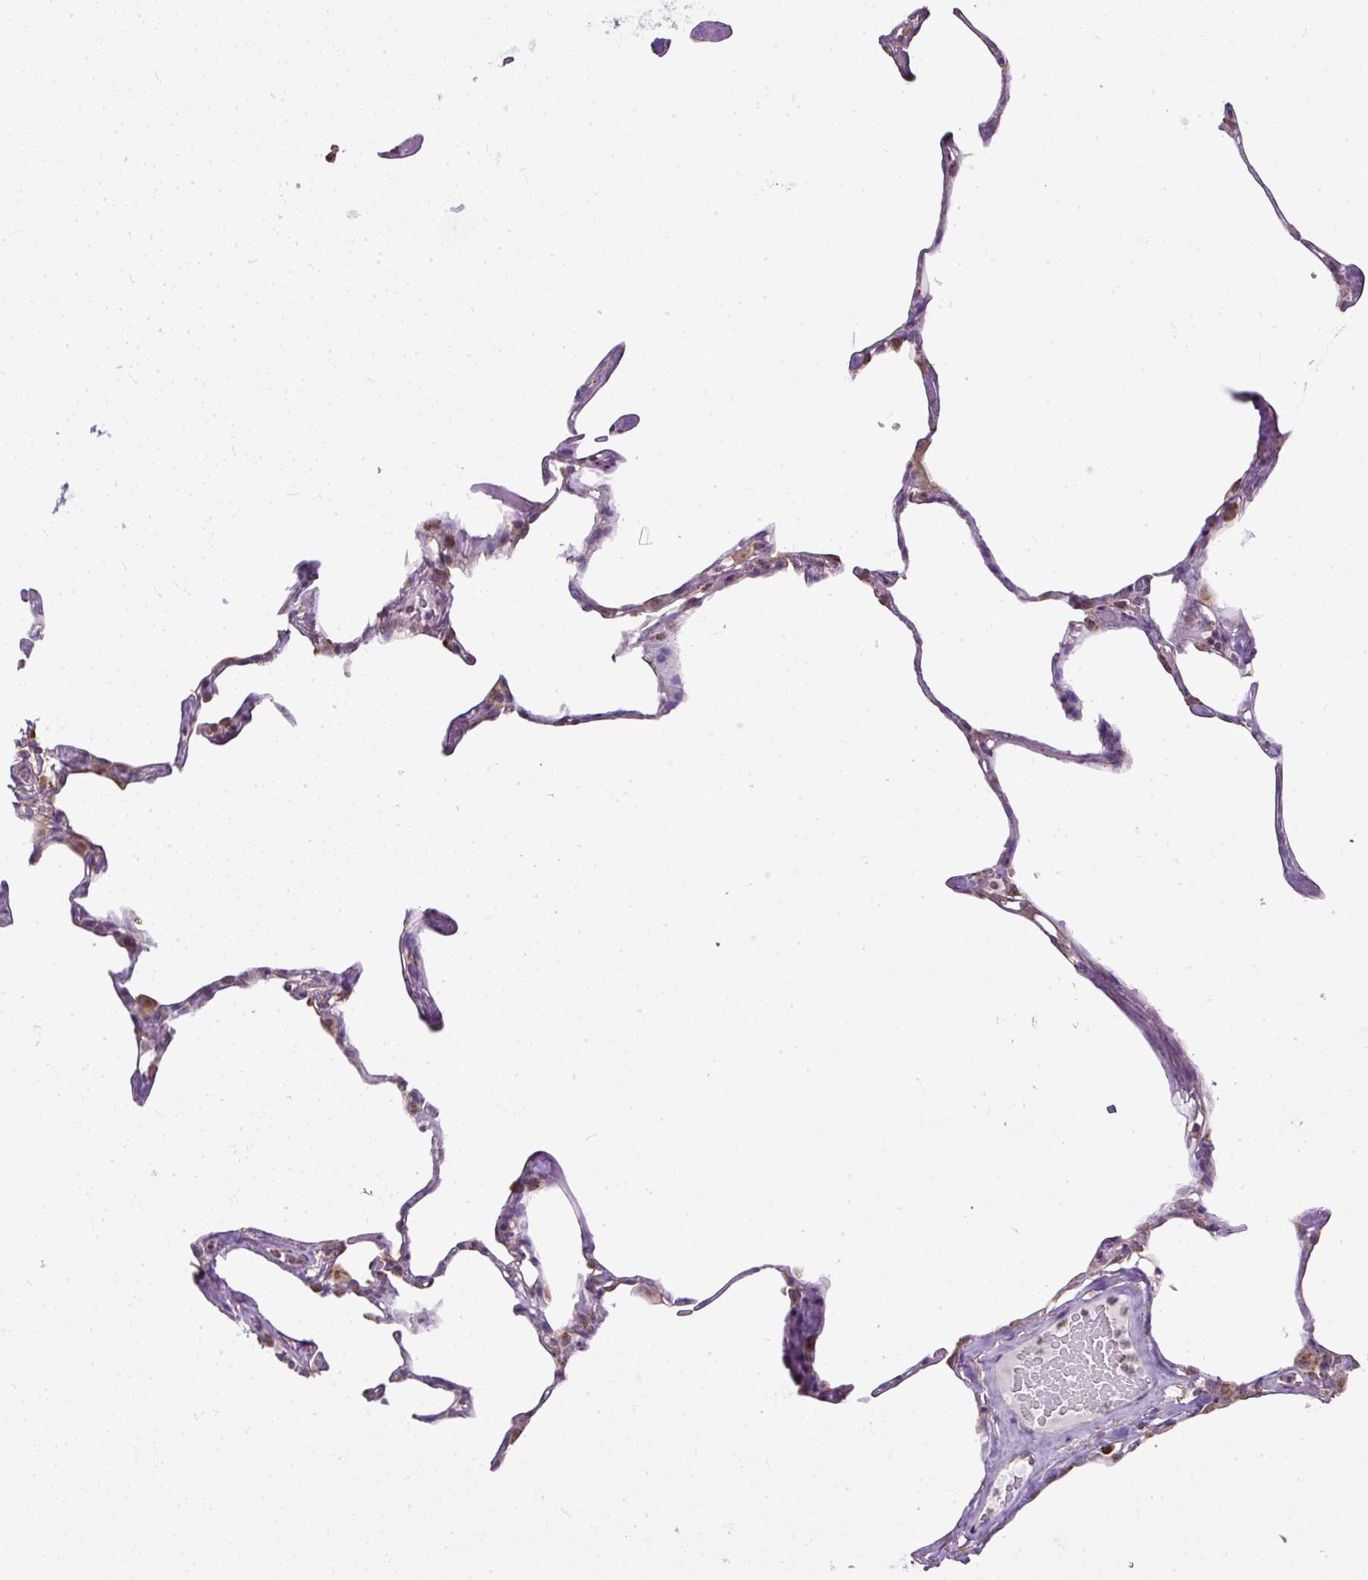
{"staining": {"intensity": "moderate", "quantity": "<25%", "location": "cytoplasmic/membranous"}, "tissue": "lung", "cell_type": "Alveolar cells", "image_type": "normal", "snomed": [{"axis": "morphology", "description": "Normal tissue, NOS"}, {"axis": "topography", "description": "Lung"}], "caption": "The image shows a brown stain indicating the presence of a protein in the cytoplasmic/membranous of alveolar cells in lung. The staining is performed using DAB brown chromogen to label protein expression. The nuclei are counter-stained blue using hematoxylin.", "gene": "SMC4", "patient": {"sex": "male", "age": 65}}